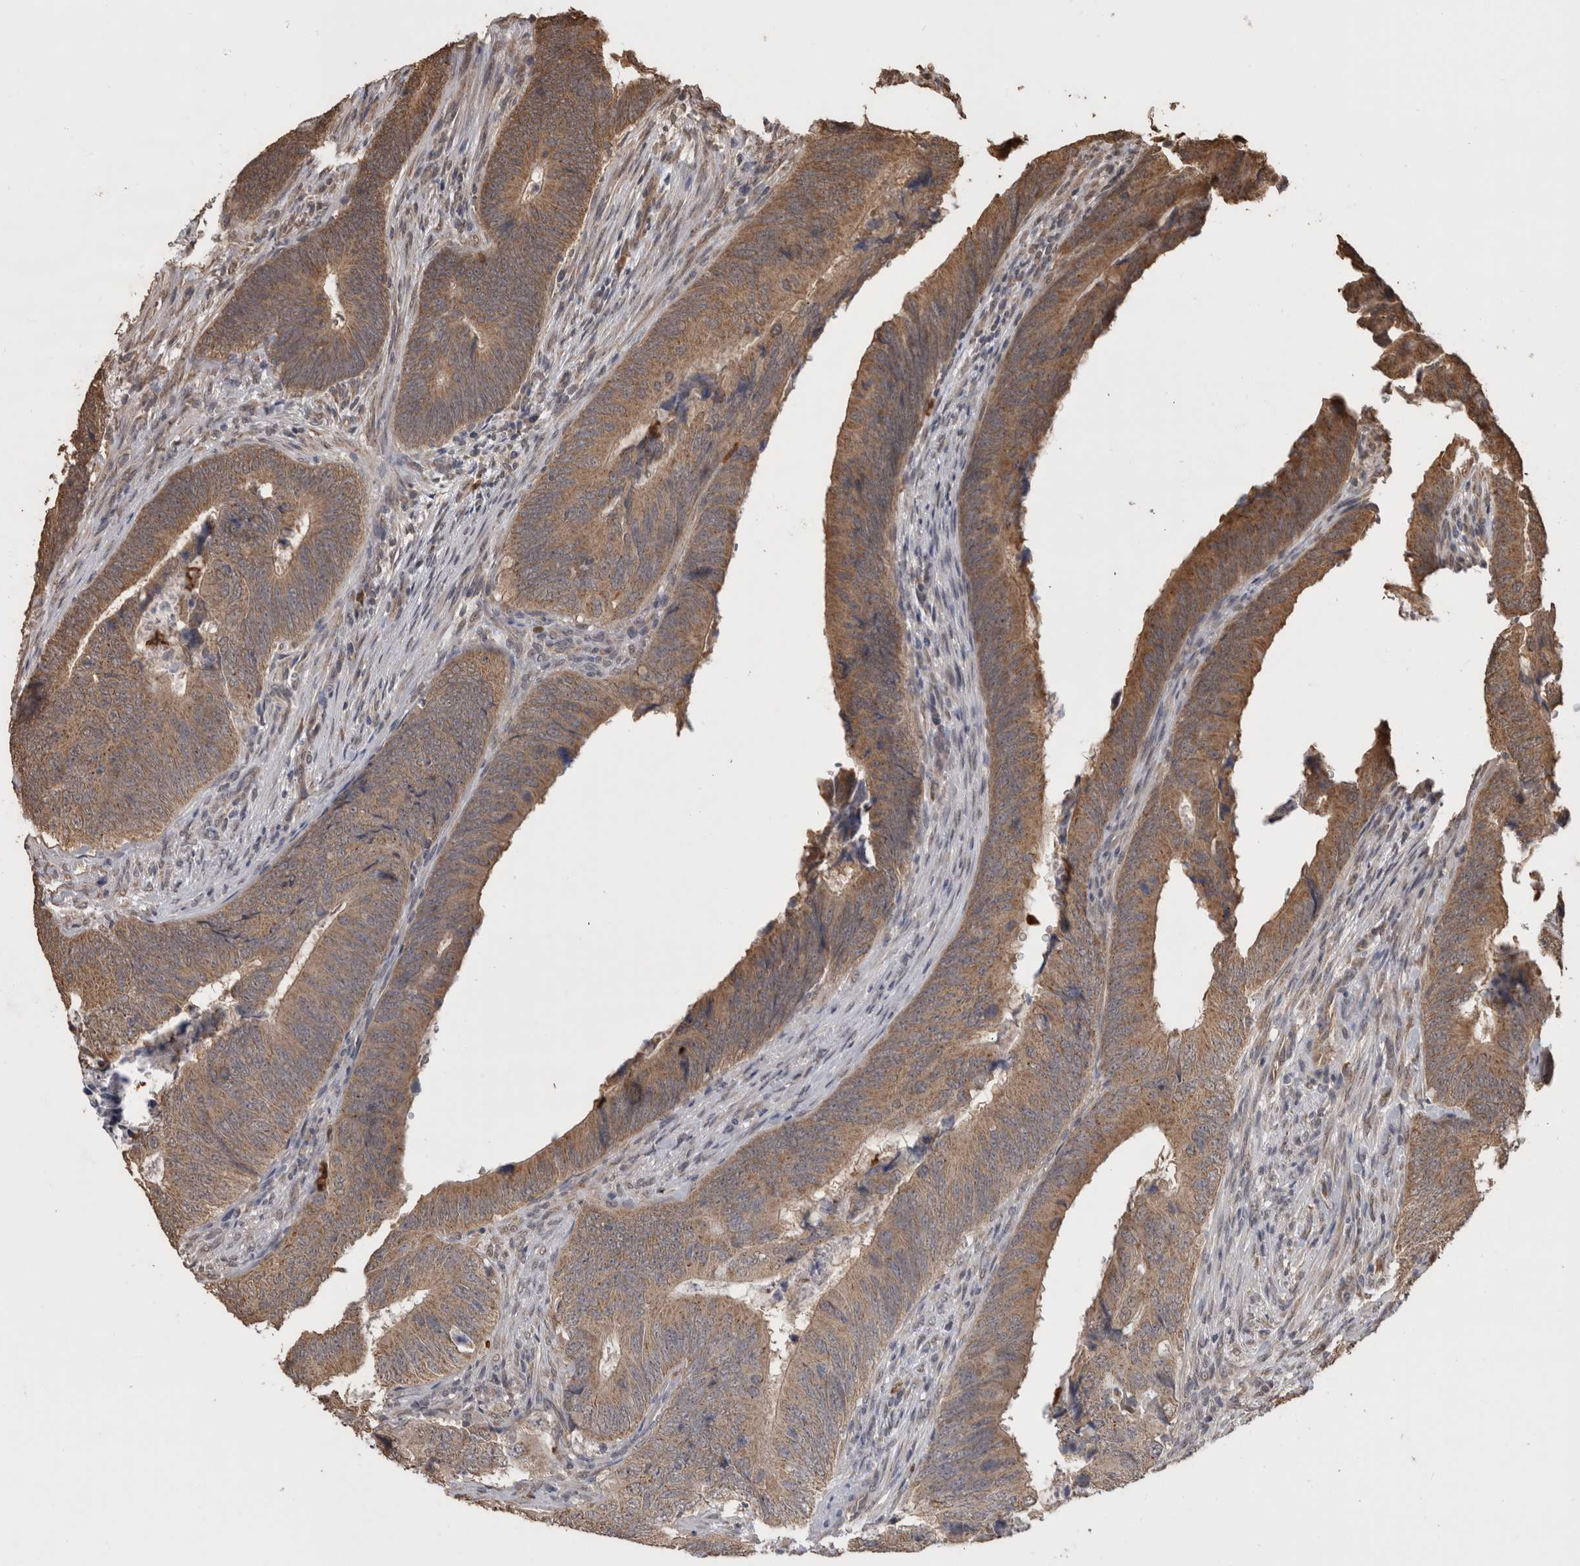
{"staining": {"intensity": "moderate", "quantity": ">75%", "location": "cytoplasmic/membranous"}, "tissue": "colorectal cancer", "cell_type": "Tumor cells", "image_type": "cancer", "snomed": [{"axis": "morphology", "description": "Normal tissue, NOS"}, {"axis": "morphology", "description": "Adenocarcinoma, NOS"}, {"axis": "topography", "description": "Colon"}], "caption": "Protein staining reveals moderate cytoplasmic/membranous expression in about >75% of tumor cells in colorectal cancer (adenocarcinoma). The staining was performed using DAB, with brown indicating positive protein expression. Nuclei are stained blue with hematoxylin.", "gene": "PAK4", "patient": {"sex": "male", "age": 56}}